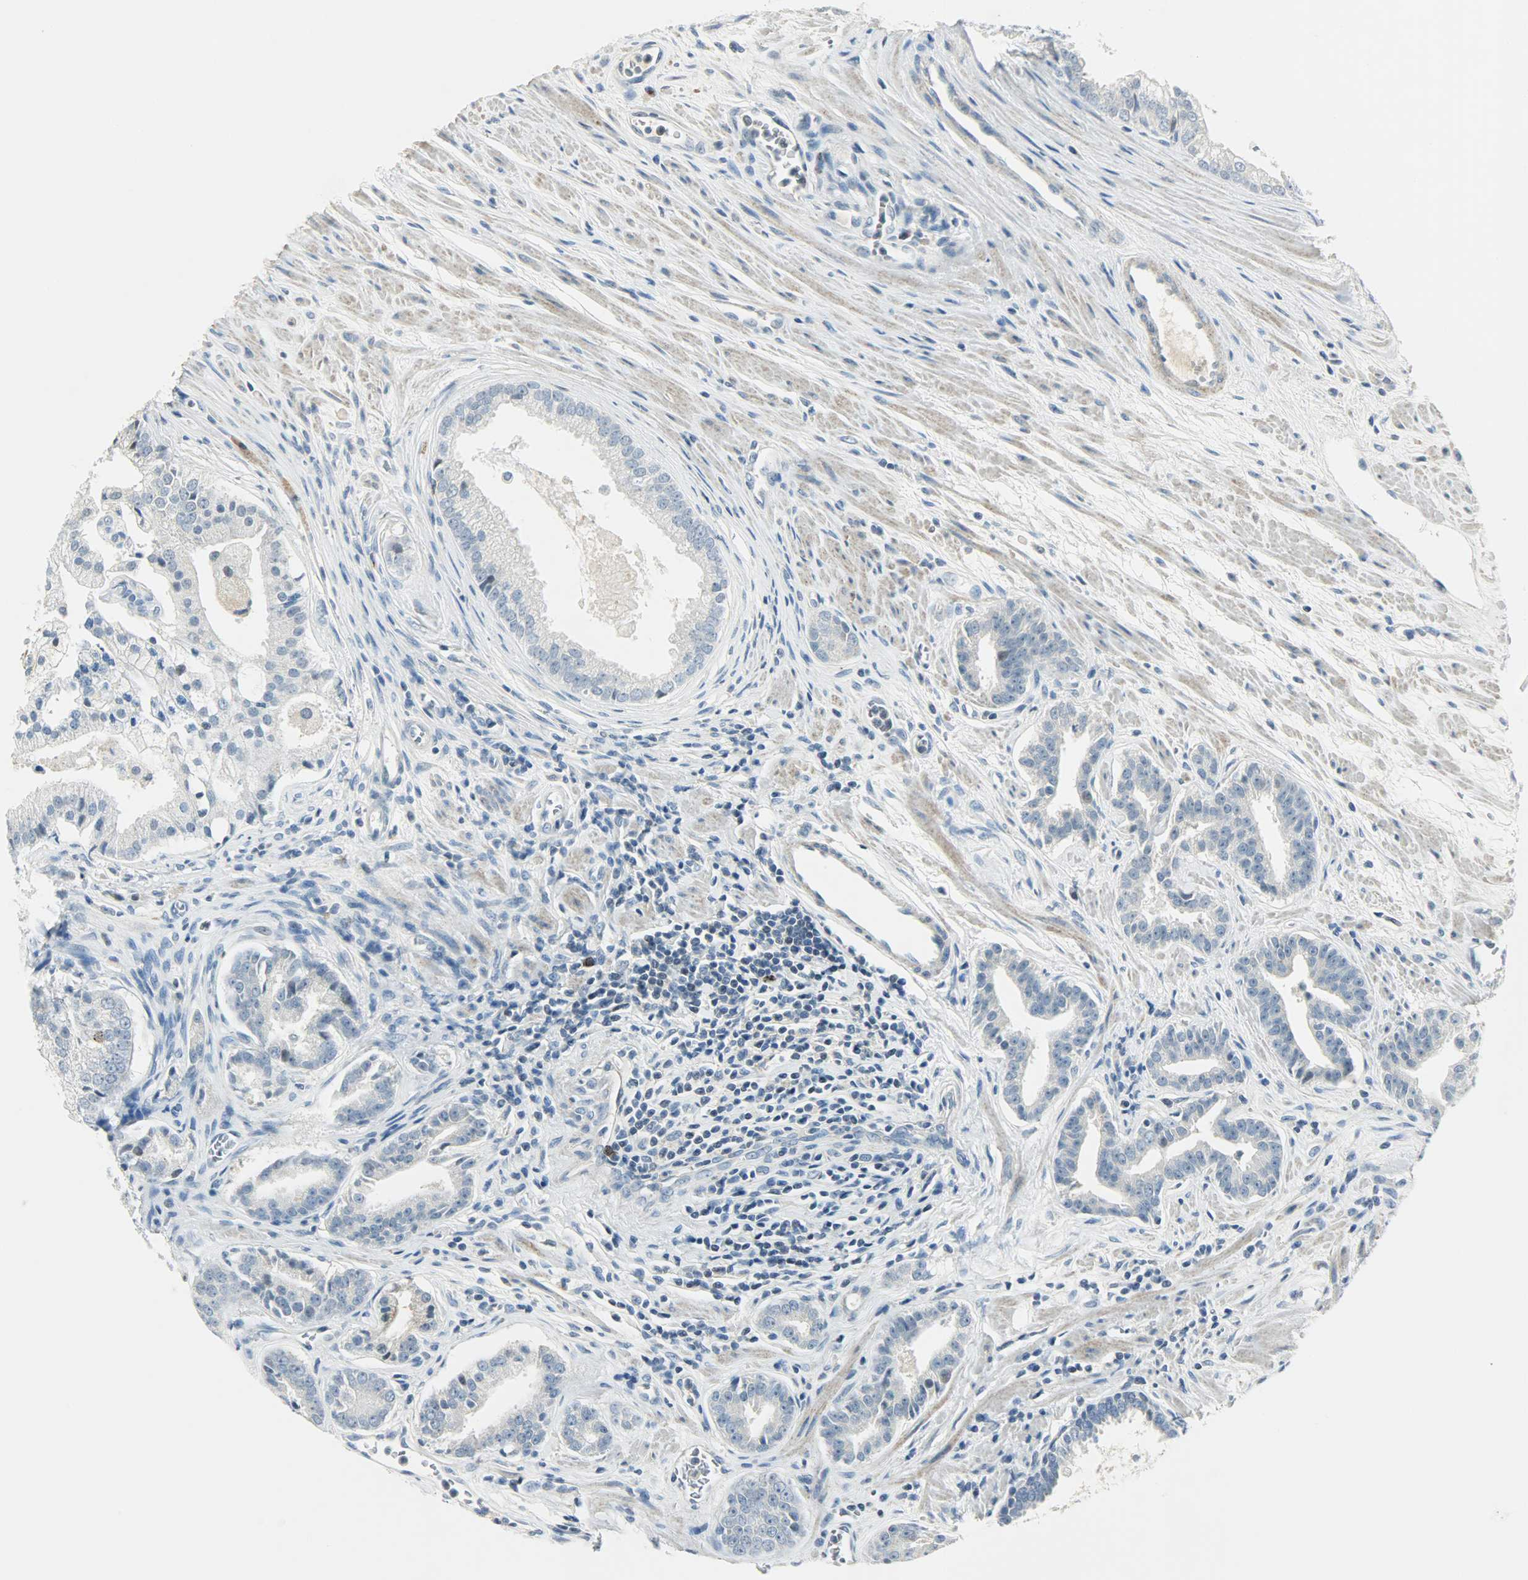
{"staining": {"intensity": "moderate", "quantity": "<25%", "location": "nuclear"}, "tissue": "prostate cancer", "cell_type": "Tumor cells", "image_type": "cancer", "snomed": [{"axis": "morphology", "description": "Adenocarcinoma, High grade"}, {"axis": "topography", "description": "Prostate"}], "caption": "Brown immunohistochemical staining in human high-grade adenocarcinoma (prostate) exhibits moderate nuclear positivity in about <25% of tumor cells.", "gene": "AURKB", "patient": {"sex": "male", "age": 67}}